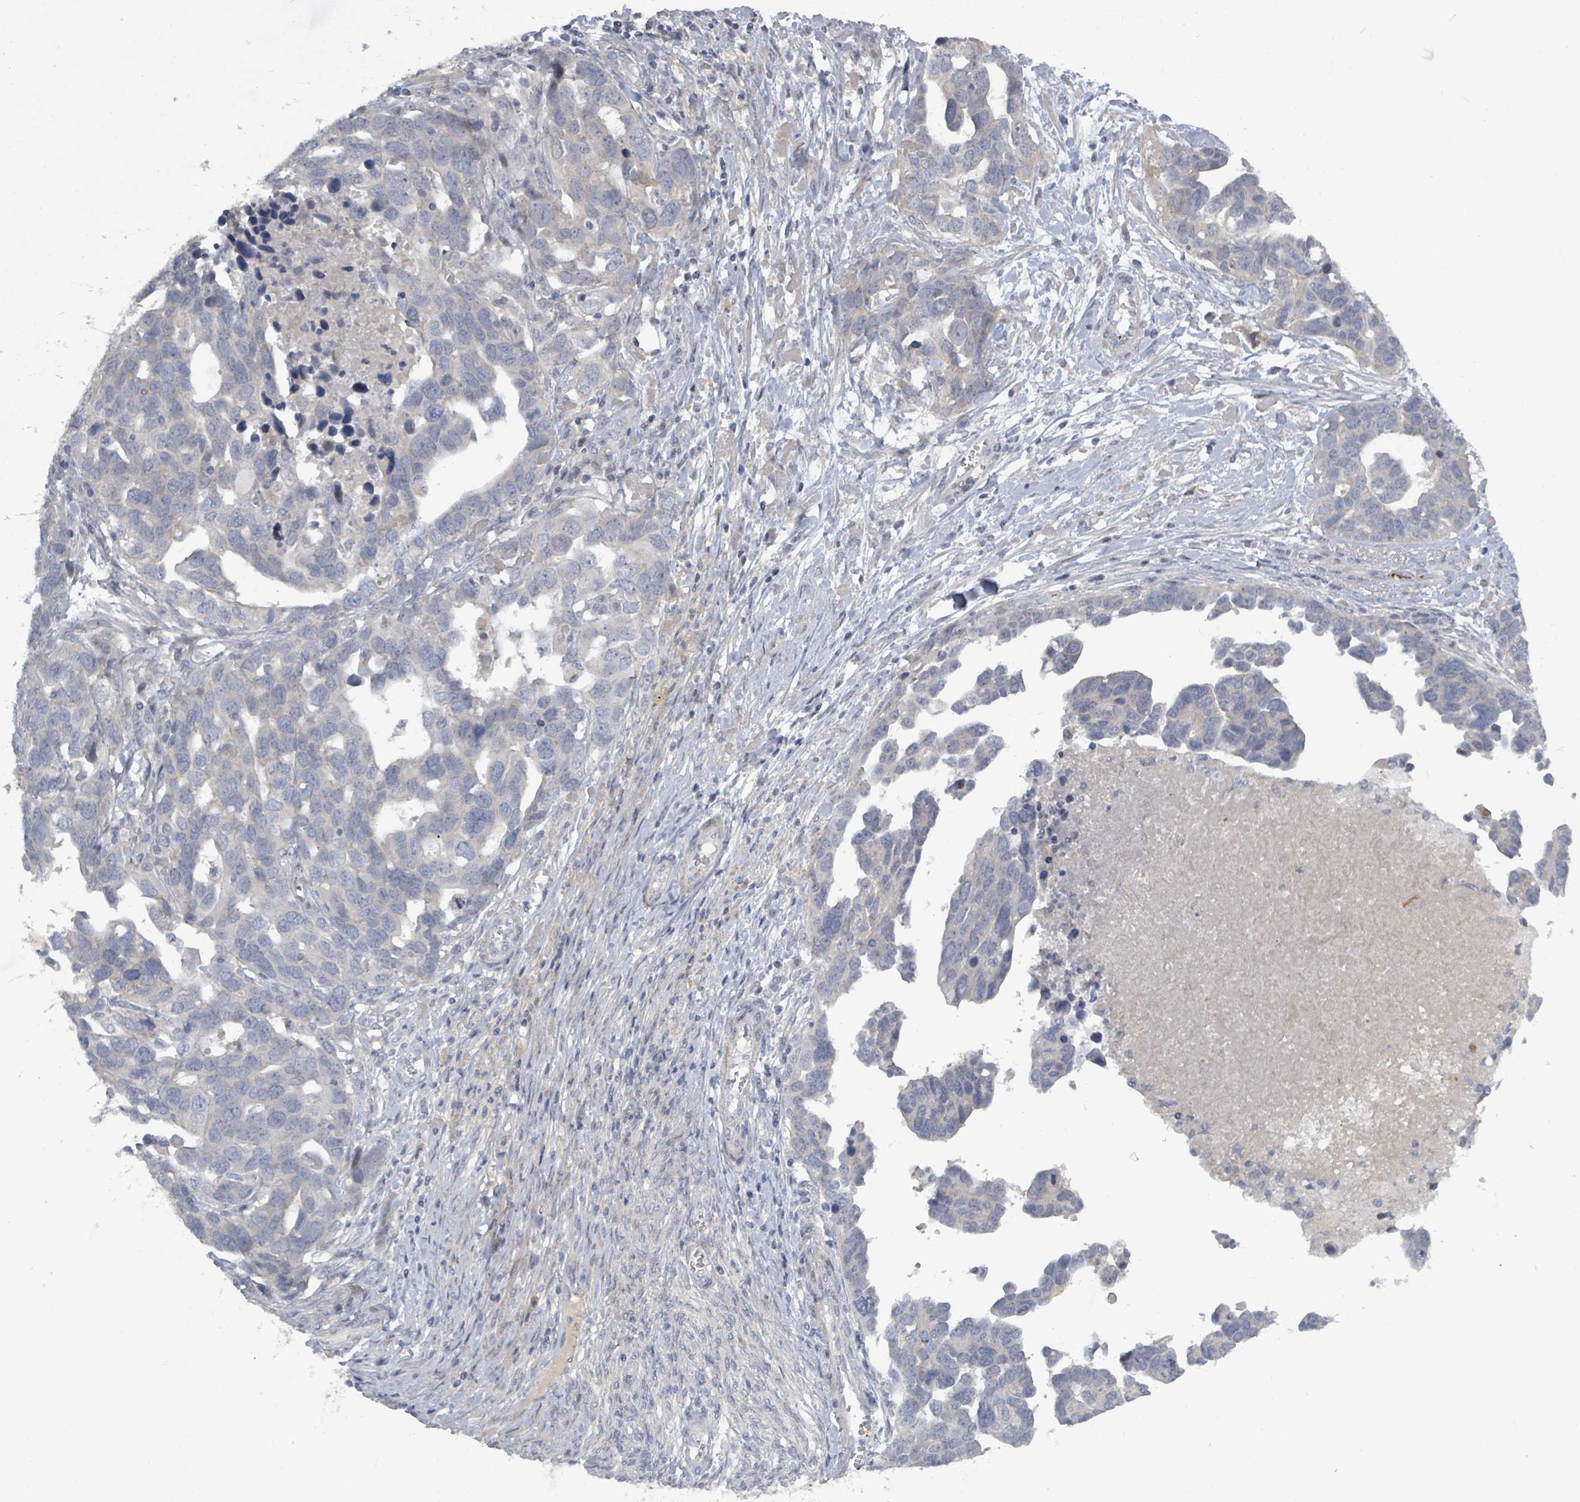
{"staining": {"intensity": "negative", "quantity": "none", "location": "none"}, "tissue": "ovarian cancer", "cell_type": "Tumor cells", "image_type": "cancer", "snomed": [{"axis": "morphology", "description": "Cystadenocarcinoma, serous, NOS"}, {"axis": "topography", "description": "Ovary"}], "caption": "DAB immunohistochemical staining of serous cystadenocarcinoma (ovarian) demonstrates no significant positivity in tumor cells.", "gene": "LEFTY2", "patient": {"sex": "female", "age": 54}}